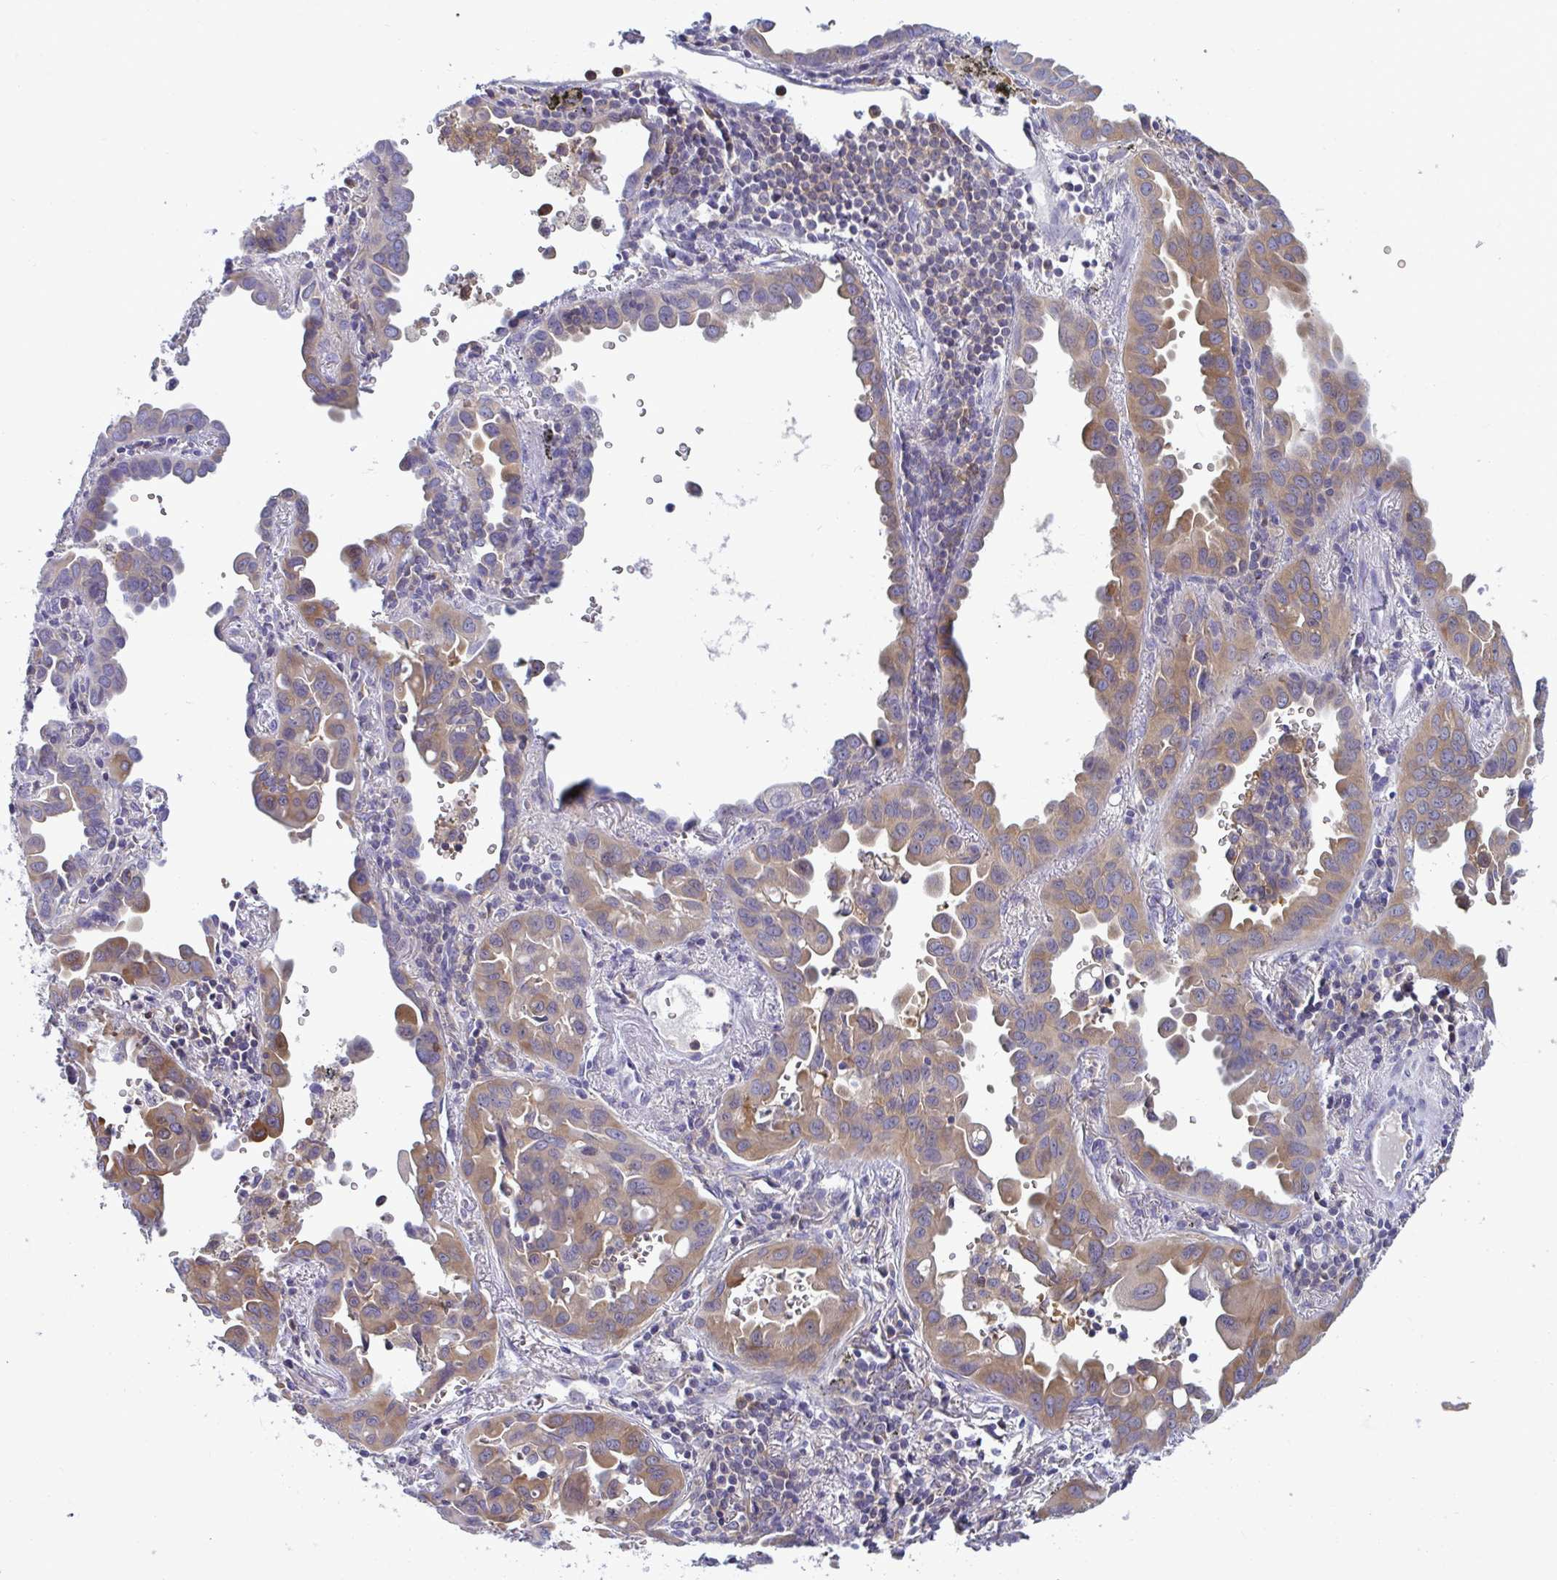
{"staining": {"intensity": "moderate", "quantity": ">75%", "location": "cytoplasmic/membranous"}, "tissue": "lung cancer", "cell_type": "Tumor cells", "image_type": "cancer", "snomed": [{"axis": "morphology", "description": "Adenocarcinoma, NOS"}, {"axis": "topography", "description": "Lung"}], "caption": "Immunohistochemistry photomicrograph of lung cancer (adenocarcinoma) stained for a protein (brown), which exhibits medium levels of moderate cytoplasmic/membranous staining in approximately >75% of tumor cells.", "gene": "SLC30A6", "patient": {"sex": "male", "age": 68}}